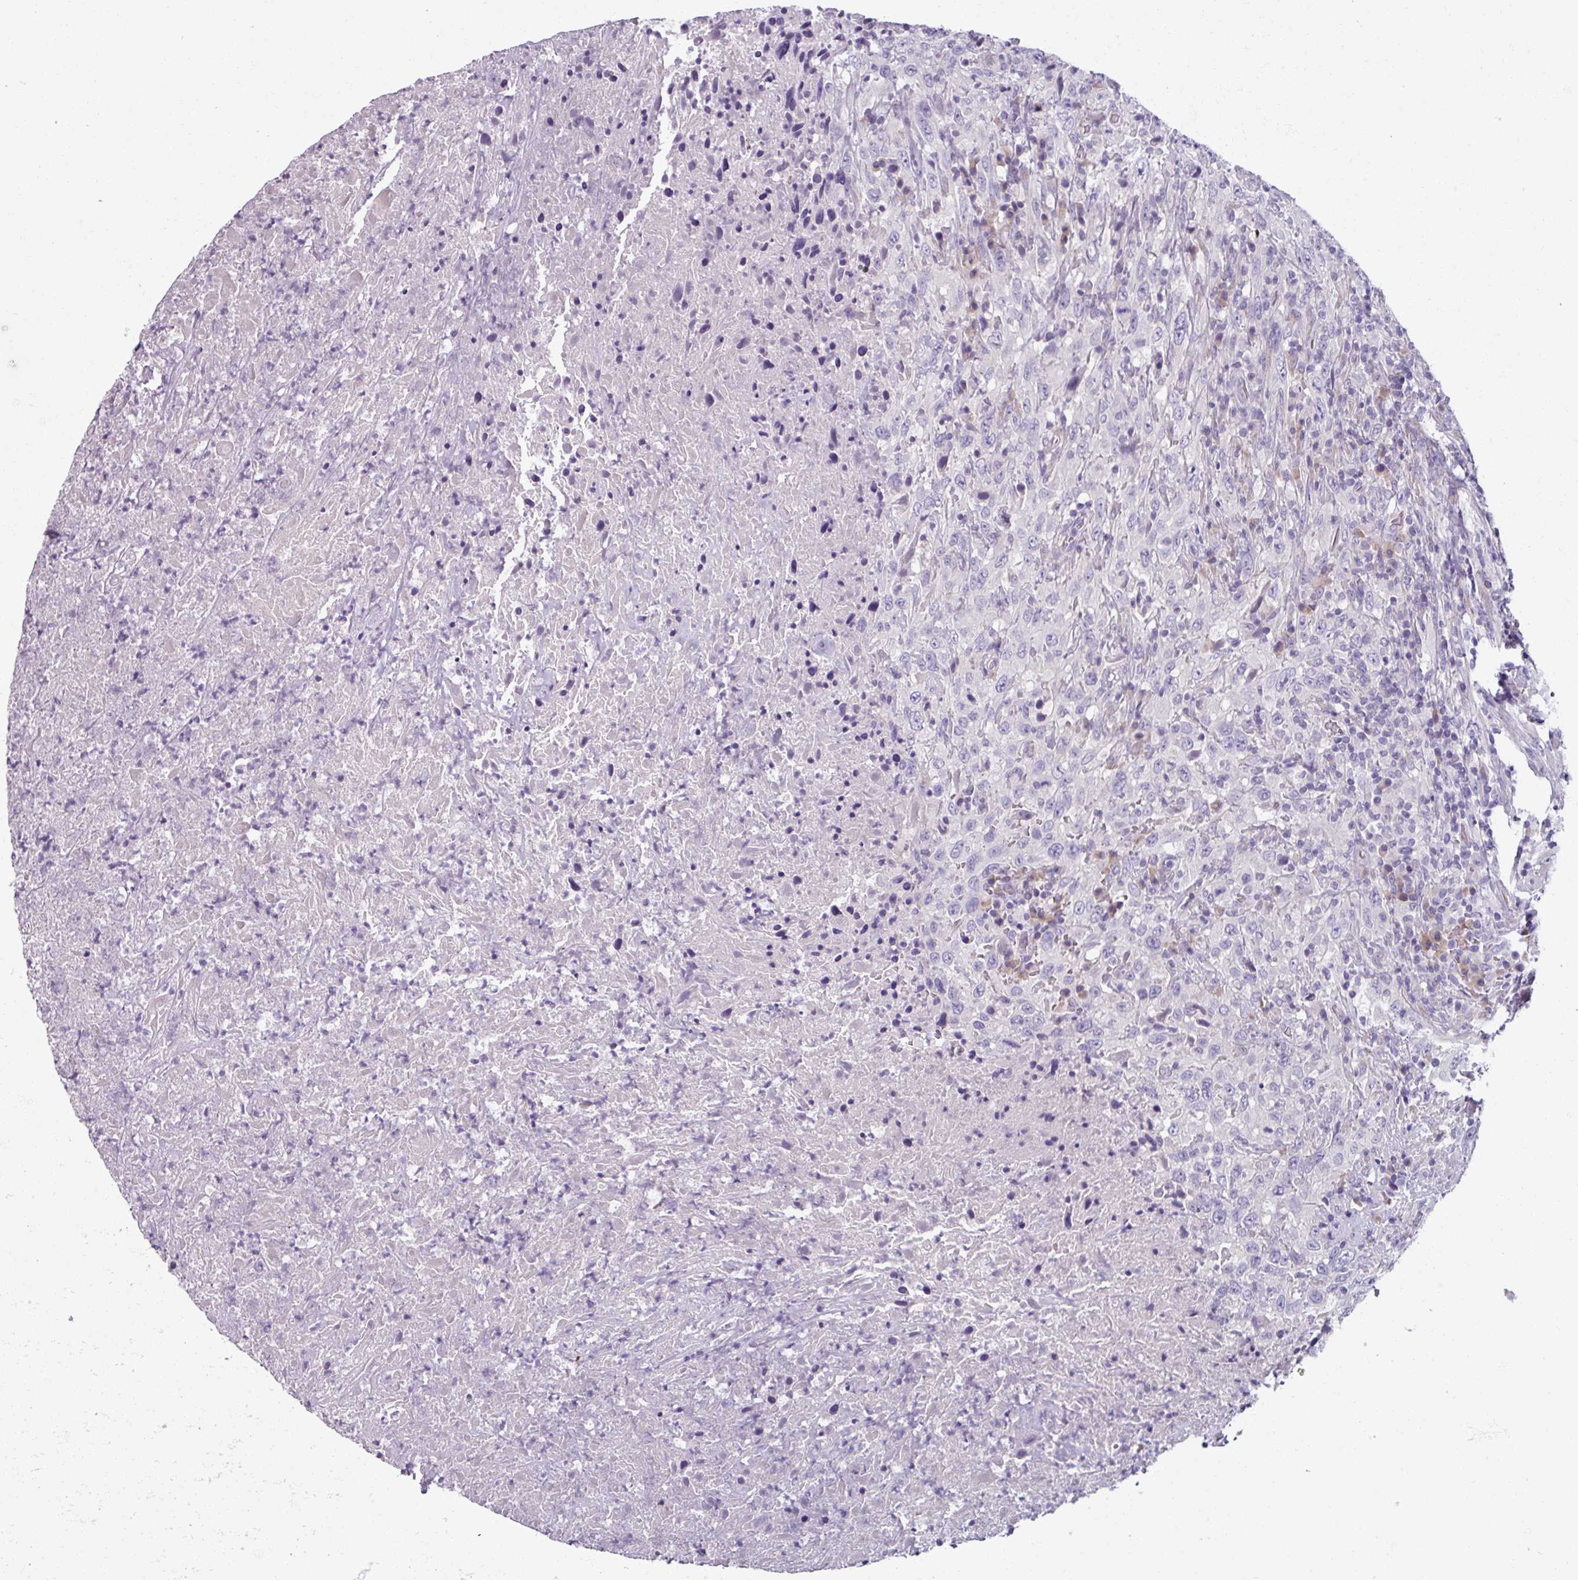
{"staining": {"intensity": "negative", "quantity": "none", "location": "none"}, "tissue": "urothelial cancer", "cell_type": "Tumor cells", "image_type": "cancer", "snomed": [{"axis": "morphology", "description": "Urothelial carcinoma, High grade"}, {"axis": "topography", "description": "Urinary bladder"}], "caption": "An IHC photomicrograph of urothelial carcinoma (high-grade) is shown. There is no staining in tumor cells of urothelial carcinoma (high-grade). (DAB (3,3'-diaminobenzidine) IHC visualized using brightfield microscopy, high magnification).", "gene": "SMIM11", "patient": {"sex": "male", "age": 61}}